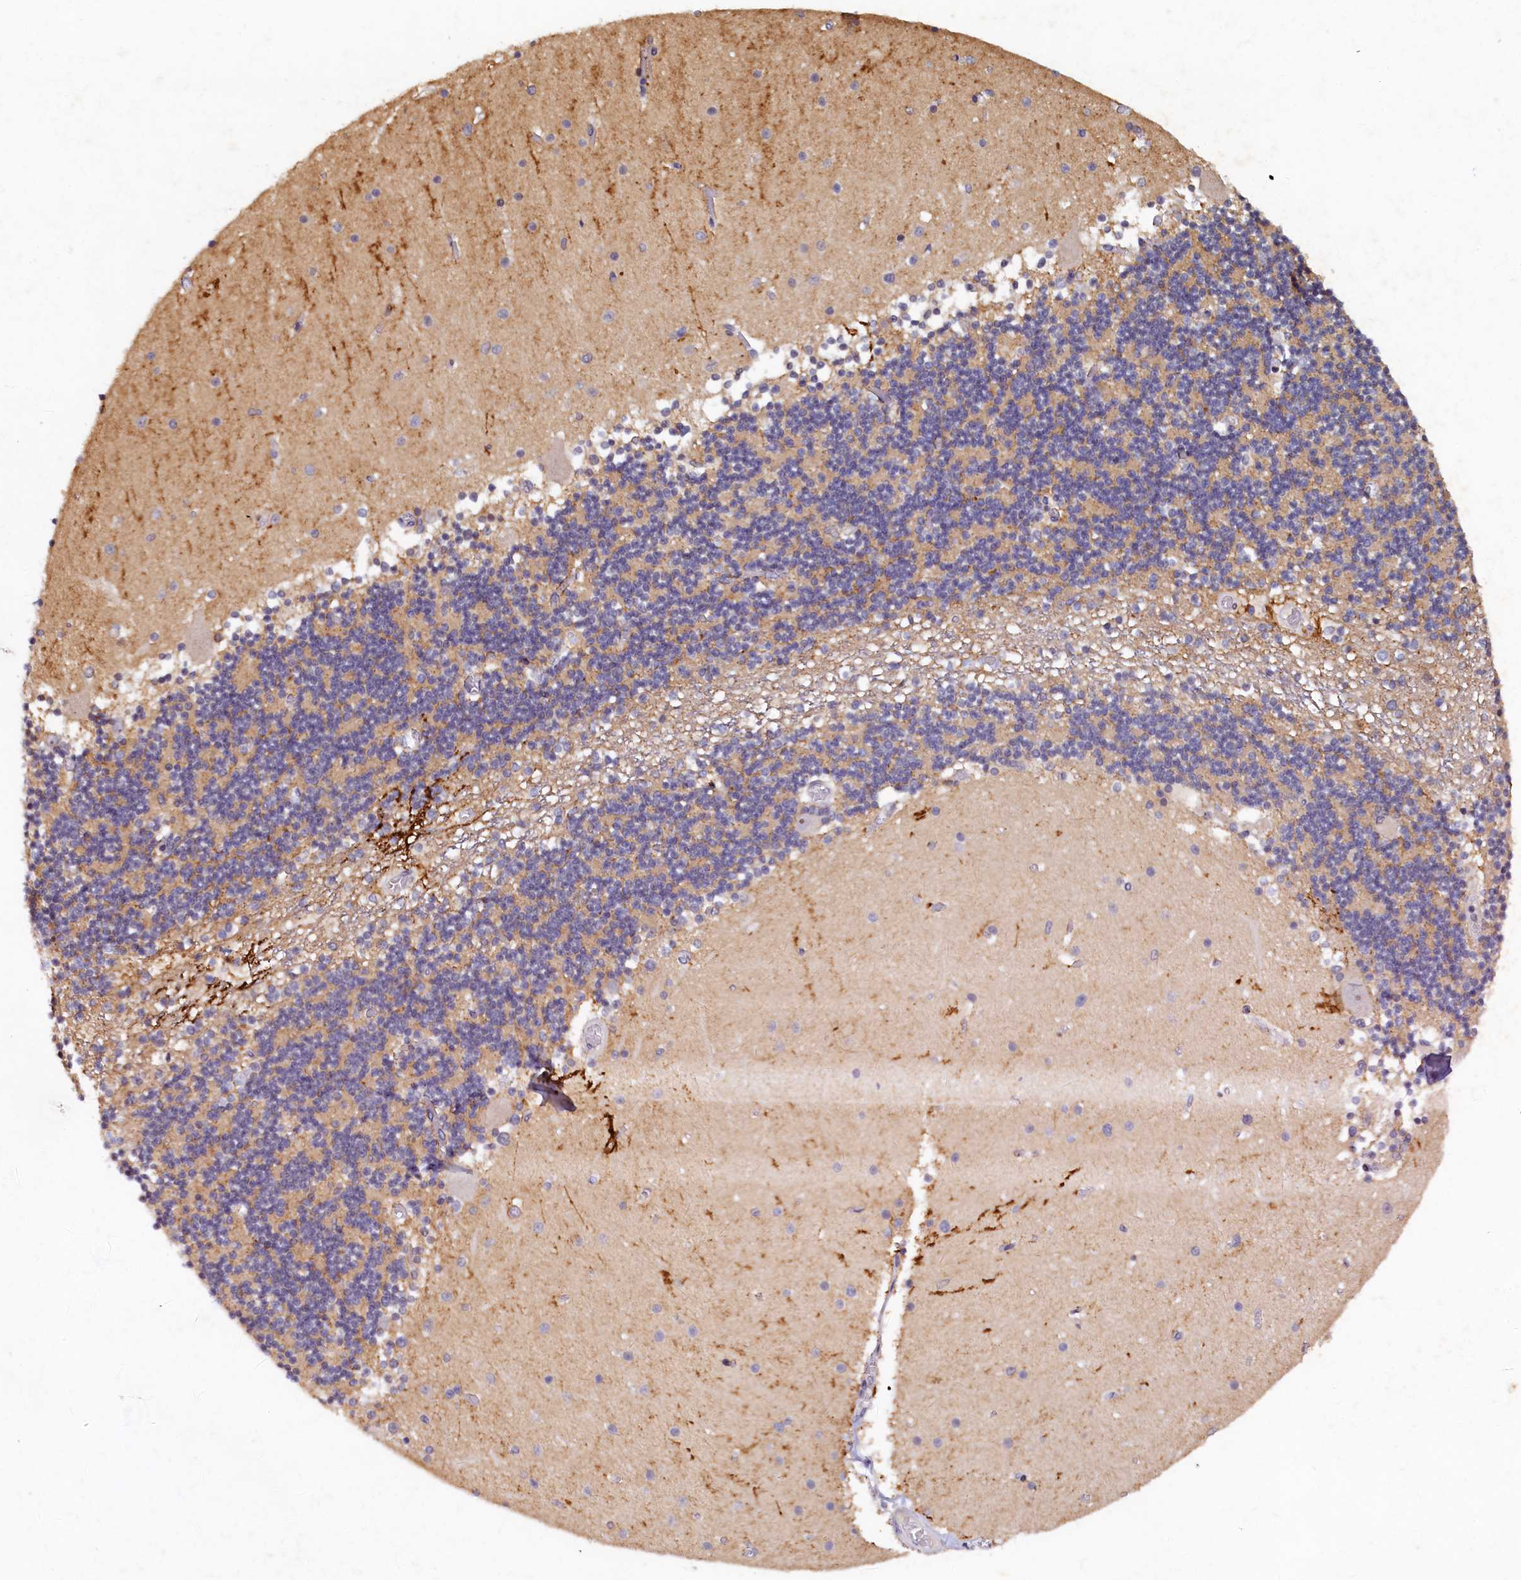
{"staining": {"intensity": "strong", "quantity": "<25%", "location": "cytoplasmic/membranous"}, "tissue": "cerebellum", "cell_type": "Cells in granular layer", "image_type": "normal", "snomed": [{"axis": "morphology", "description": "Normal tissue, NOS"}, {"axis": "topography", "description": "Cerebellum"}], "caption": "Immunohistochemical staining of normal human cerebellum displays strong cytoplasmic/membranous protein expression in about <25% of cells in granular layer. (Brightfield microscopy of DAB IHC at high magnification).", "gene": "LATS2", "patient": {"sex": "female", "age": 28}}